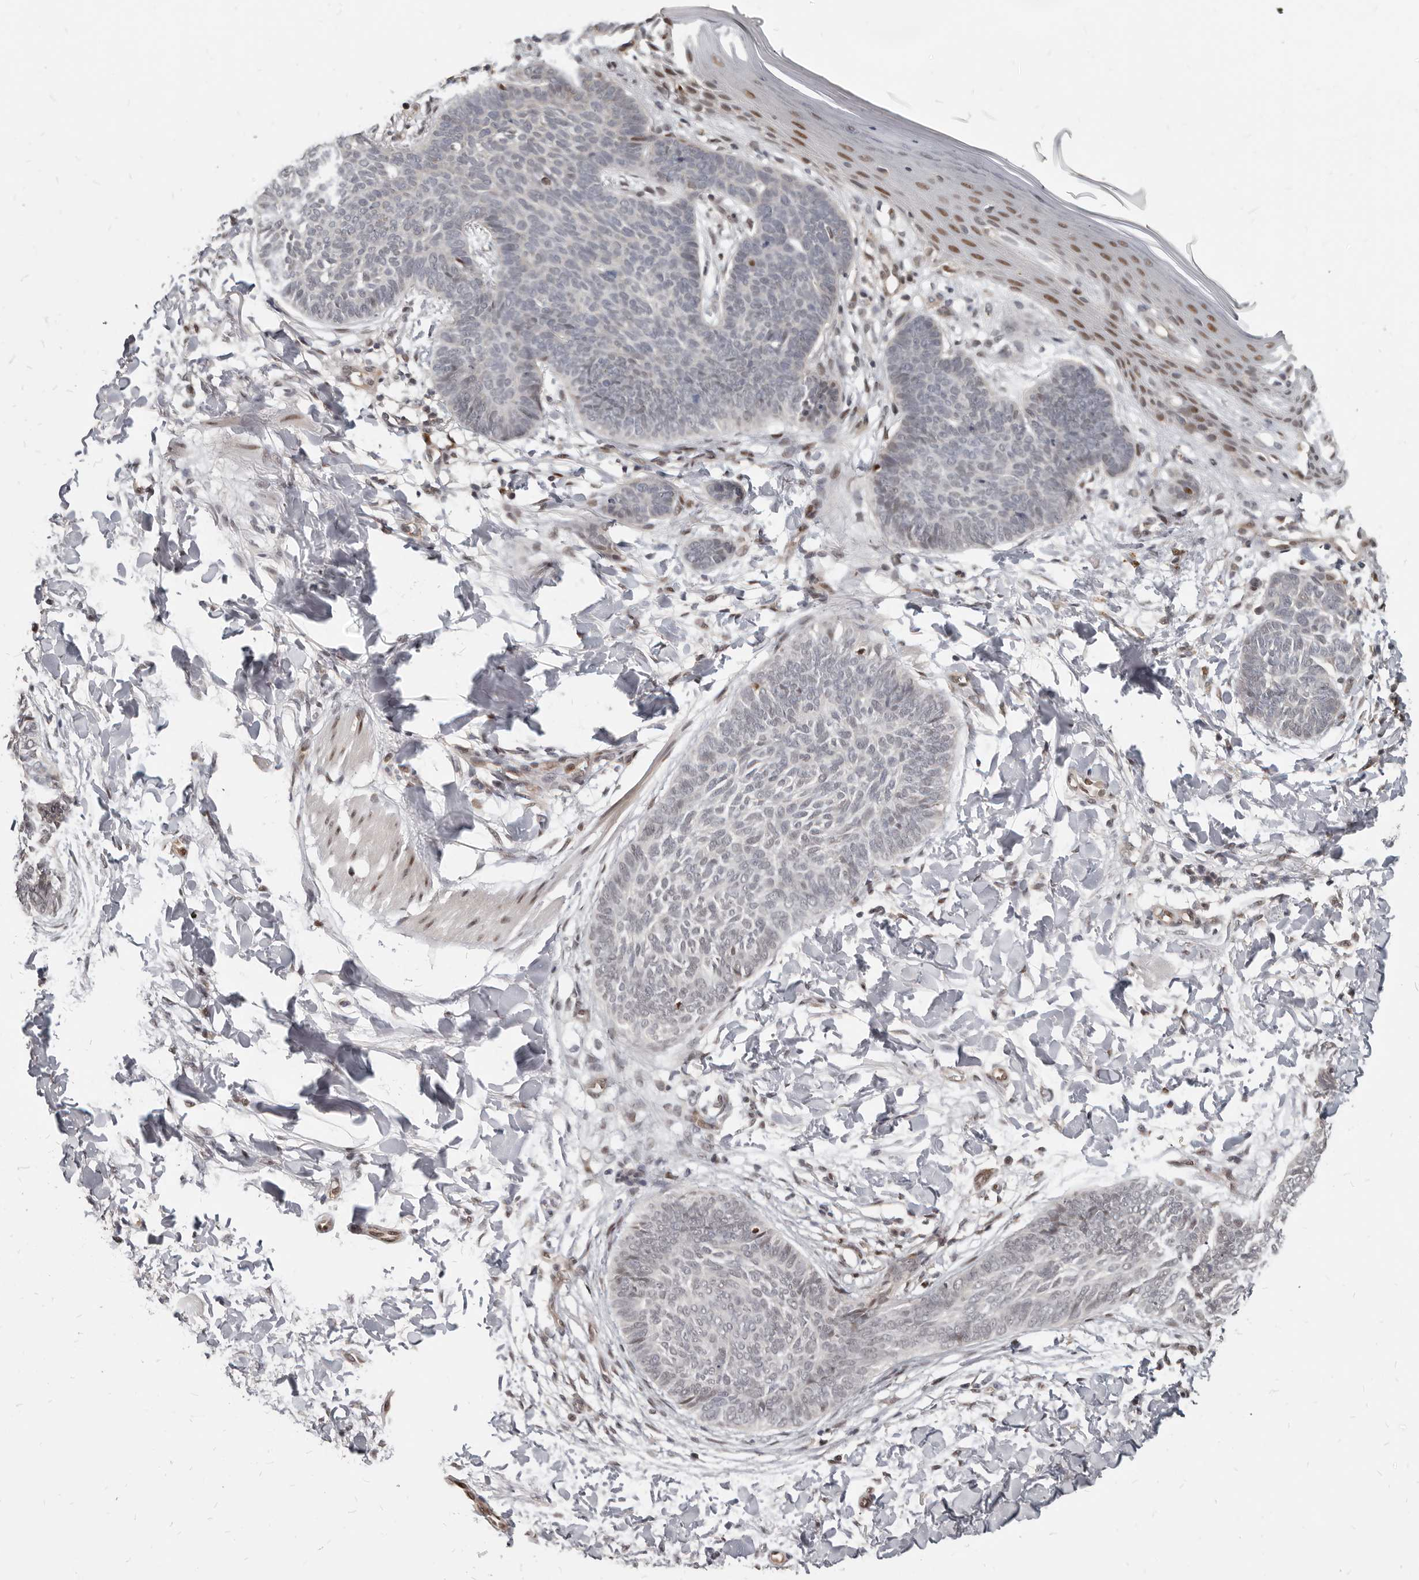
{"staining": {"intensity": "weak", "quantity": "25%-75%", "location": "nuclear"}, "tissue": "skin cancer", "cell_type": "Tumor cells", "image_type": "cancer", "snomed": [{"axis": "morphology", "description": "Normal tissue, NOS"}, {"axis": "morphology", "description": "Basal cell carcinoma"}, {"axis": "topography", "description": "Skin"}], "caption": "Basal cell carcinoma (skin) stained with DAB IHC shows low levels of weak nuclear staining in approximately 25%-75% of tumor cells.", "gene": "ATF5", "patient": {"sex": "male", "age": 50}}